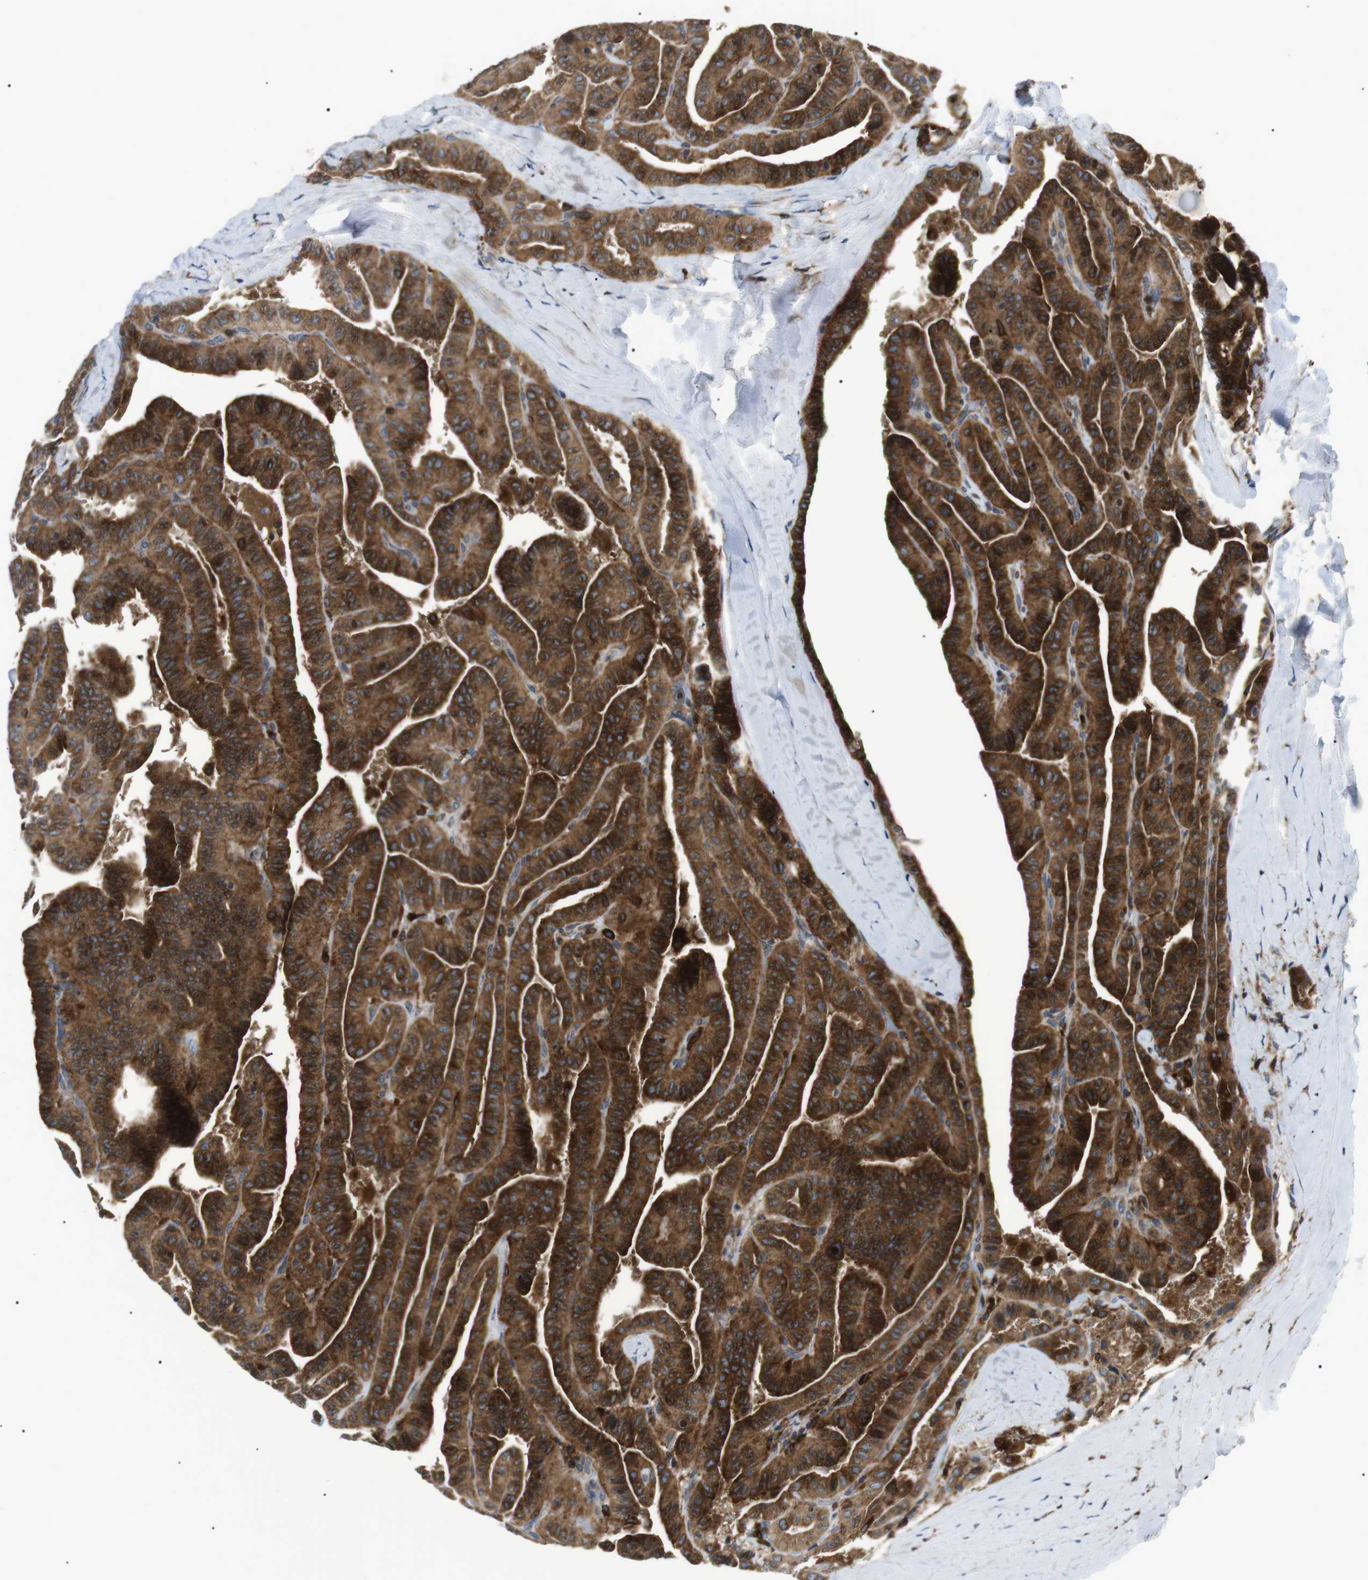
{"staining": {"intensity": "strong", "quantity": ">75%", "location": "cytoplasmic/membranous"}, "tissue": "thyroid cancer", "cell_type": "Tumor cells", "image_type": "cancer", "snomed": [{"axis": "morphology", "description": "Papillary adenocarcinoma, NOS"}, {"axis": "topography", "description": "Thyroid gland"}], "caption": "Approximately >75% of tumor cells in human thyroid cancer exhibit strong cytoplasmic/membranous protein positivity as visualized by brown immunohistochemical staining.", "gene": "RAB9A", "patient": {"sex": "male", "age": 77}}